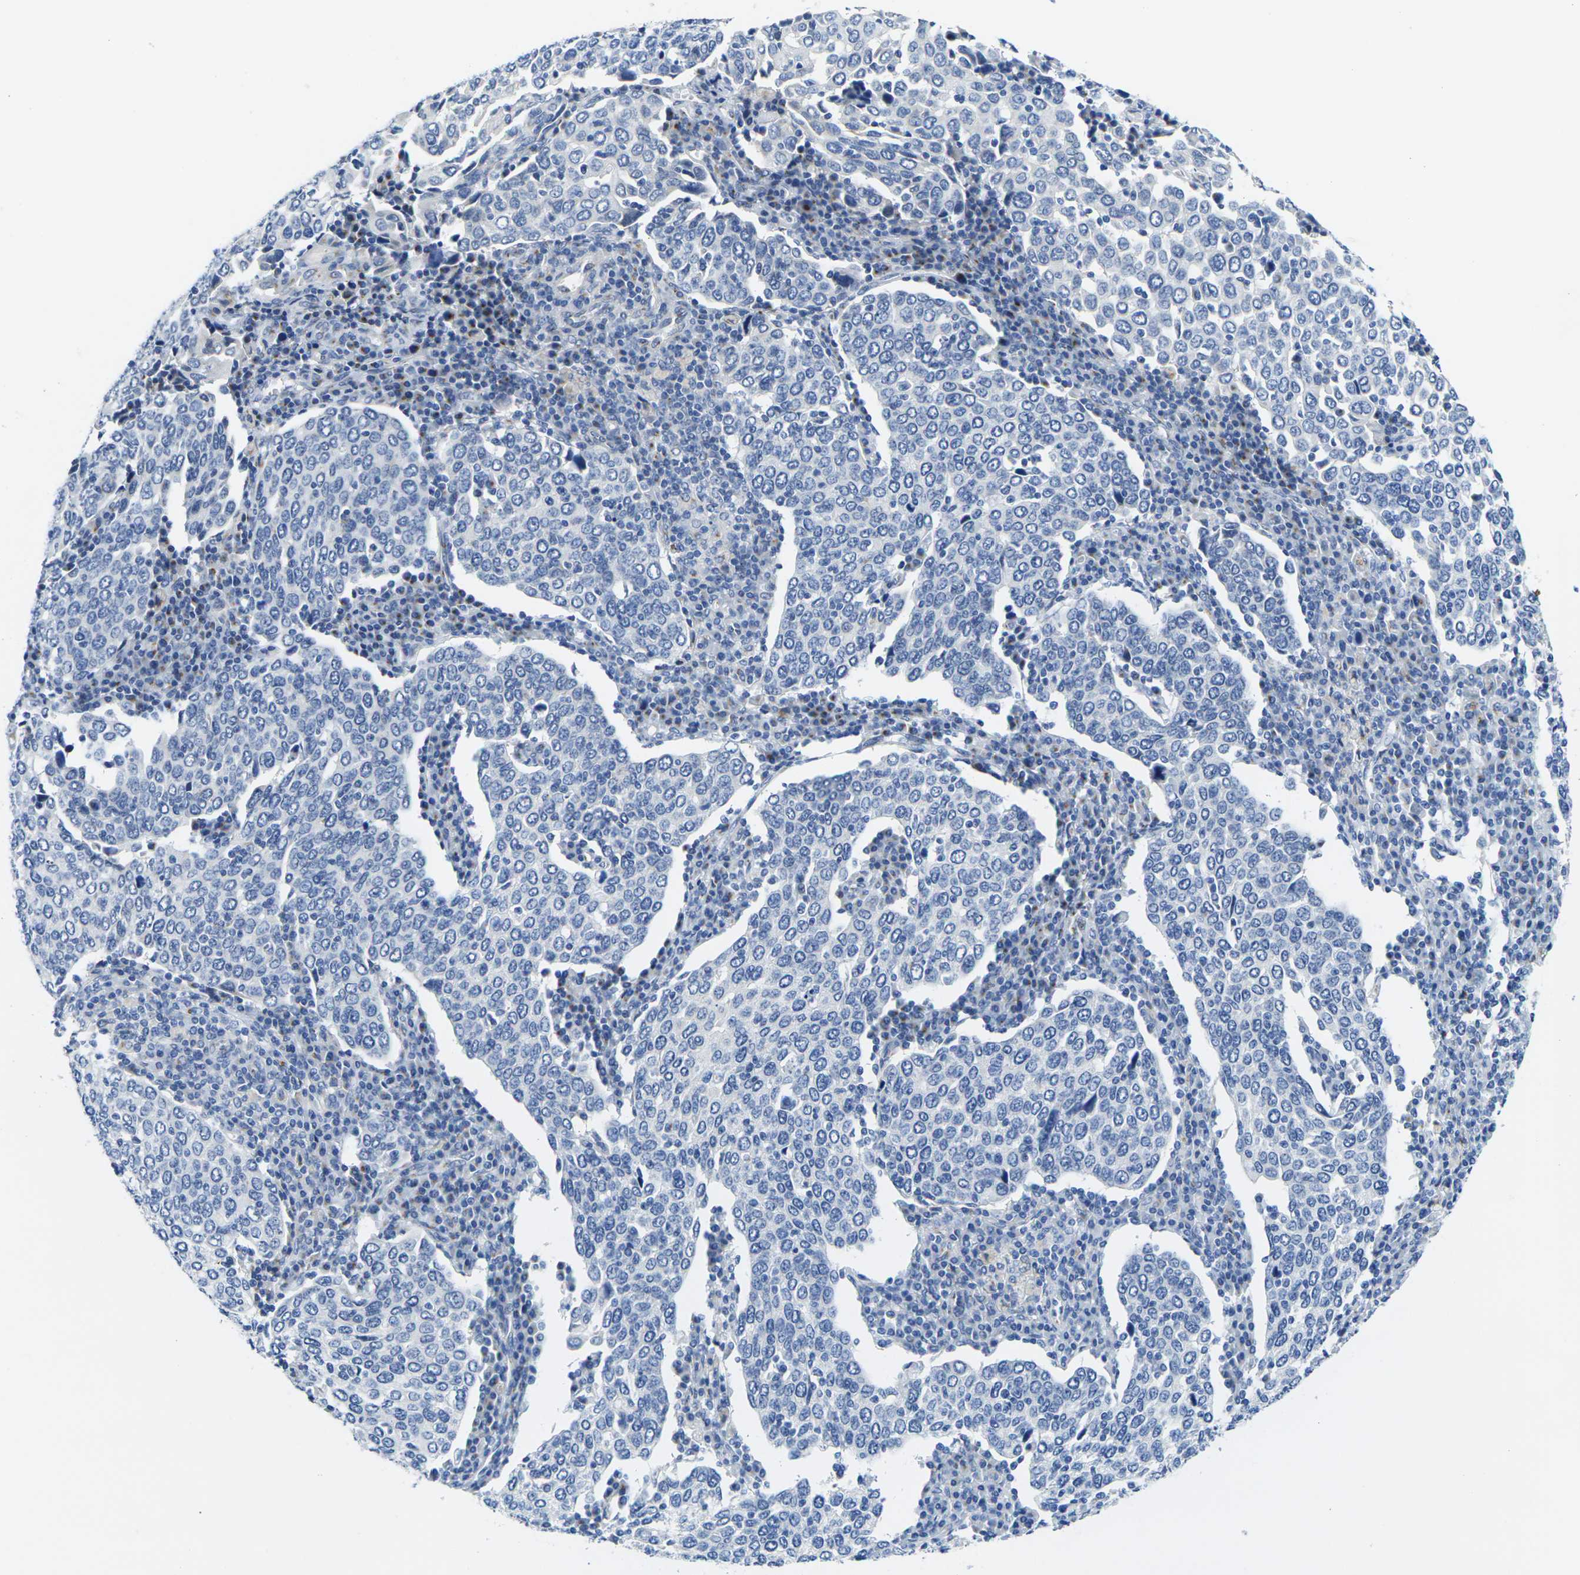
{"staining": {"intensity": "negative", "quantity": "none", "location": "none"}, "tissue": "cervical cancer", "cell_type": "Tumor cells", "image_type": "cancer", "snomed": [{"axis": "morphology", "description": "Squamous cell carcinoma, NOS"}, {"axis": "topography", "description": "Cervix"}], "caption": "Tumor cells are negative for brown protein staining in cervical squamous cell carcinoma. (Immunohistochemistry (ihc), brightfield microscopy, high magnification).", "gene": "CRK", "patient": {"sex": "female", "age": 40}}